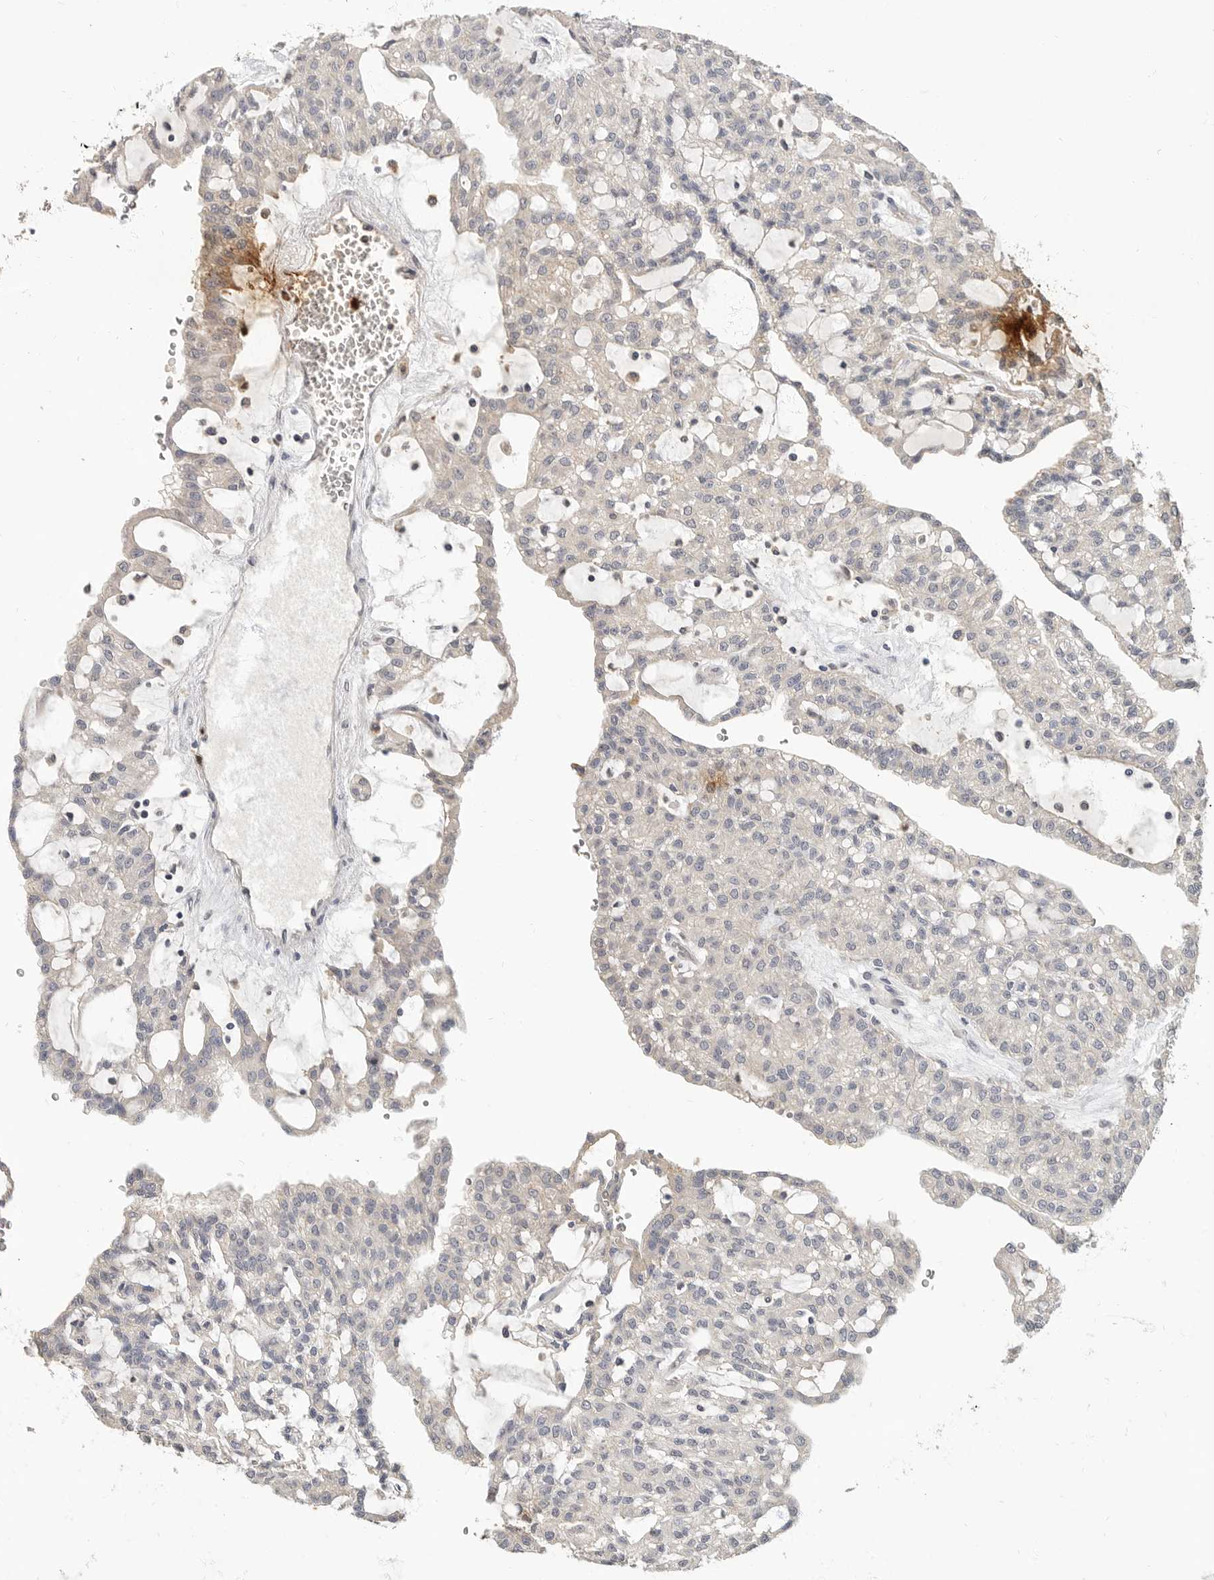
{"staining": {"intensity": "negative", "quantity": "none", "location": "none"}, "tissue": "renal cancer", "cell_type": "Tumor cells", "image_type": "cancer", "snomed": [{"axis": "morphology", "description": "Adenocarcinoma, NOS"}, {"axis": "topography", "description": "Kidney"}], "caption": "This image is of adenocarcinoma (renal) stained with immunohistochemistry (IHC) to label a protein in brown with the nuclei are counter-stained blue. There is no positivity in tumor cells. (Stains: DAB (3,3'-diaminobenzidine) IHC with hematoxylin counter stain, Microscopy: brightfield microscopy at high magnification).", "gene": "LTBR", "patient": {"sex": "male", "age": 63}}